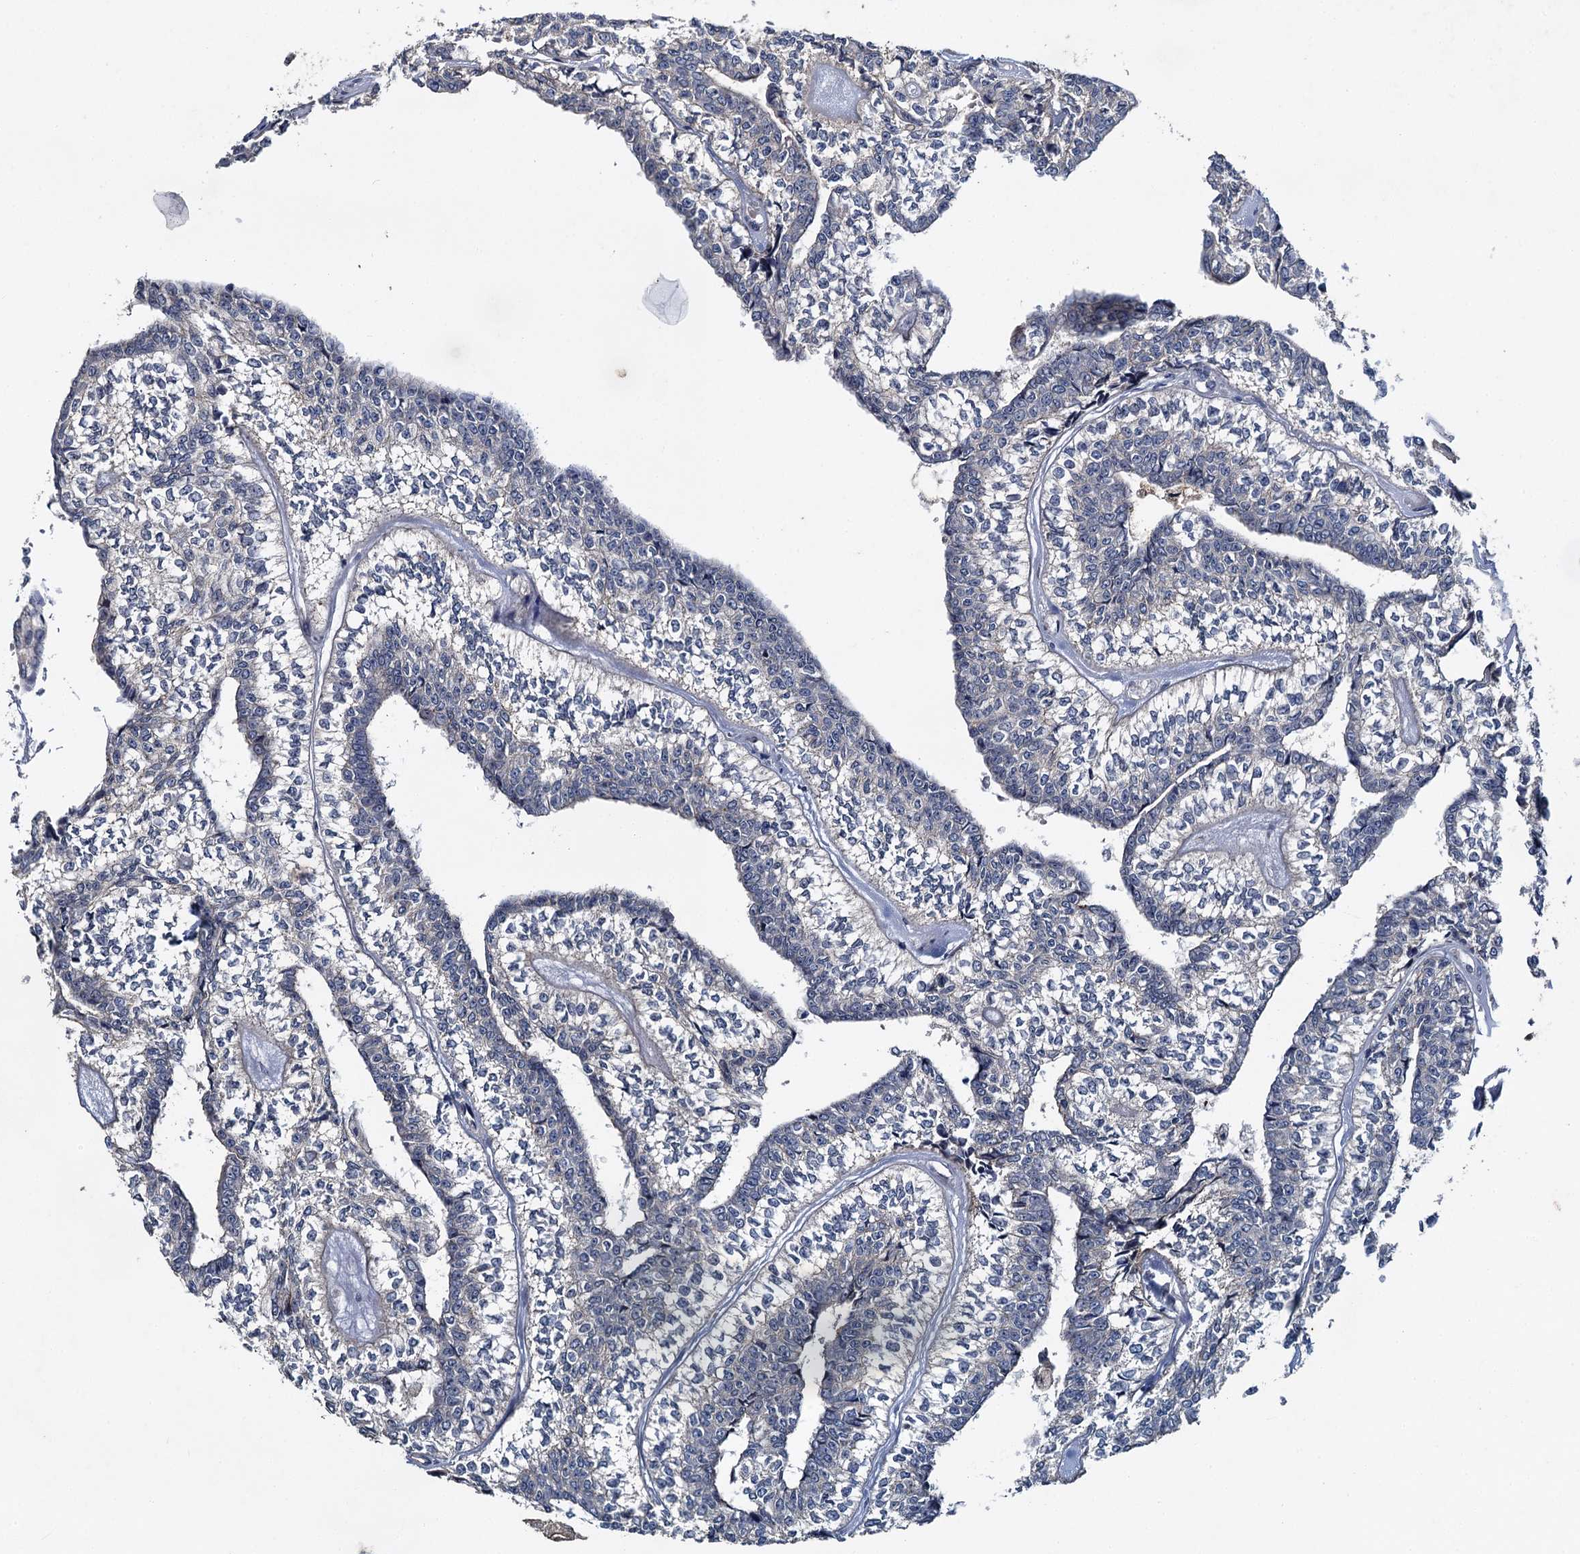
{"staining": {"intensity": "negative", "quantity": "none", "location": "none"}, "tissue": "head and neck cancer", "cell_type": "Tumor cells", "image_type": "cancer", "snomed": [{"axis": "morphology", "description": "Adenocarcinoma, NOS"}, {"axis": "topography", "description": "Head-Neck"}], "caption": "Tumor cells show no significant protein positivity in adenocarcinoma (head and neck).", "gene": "ZNF324", "patient": {"sex": "female", "age": 73}}